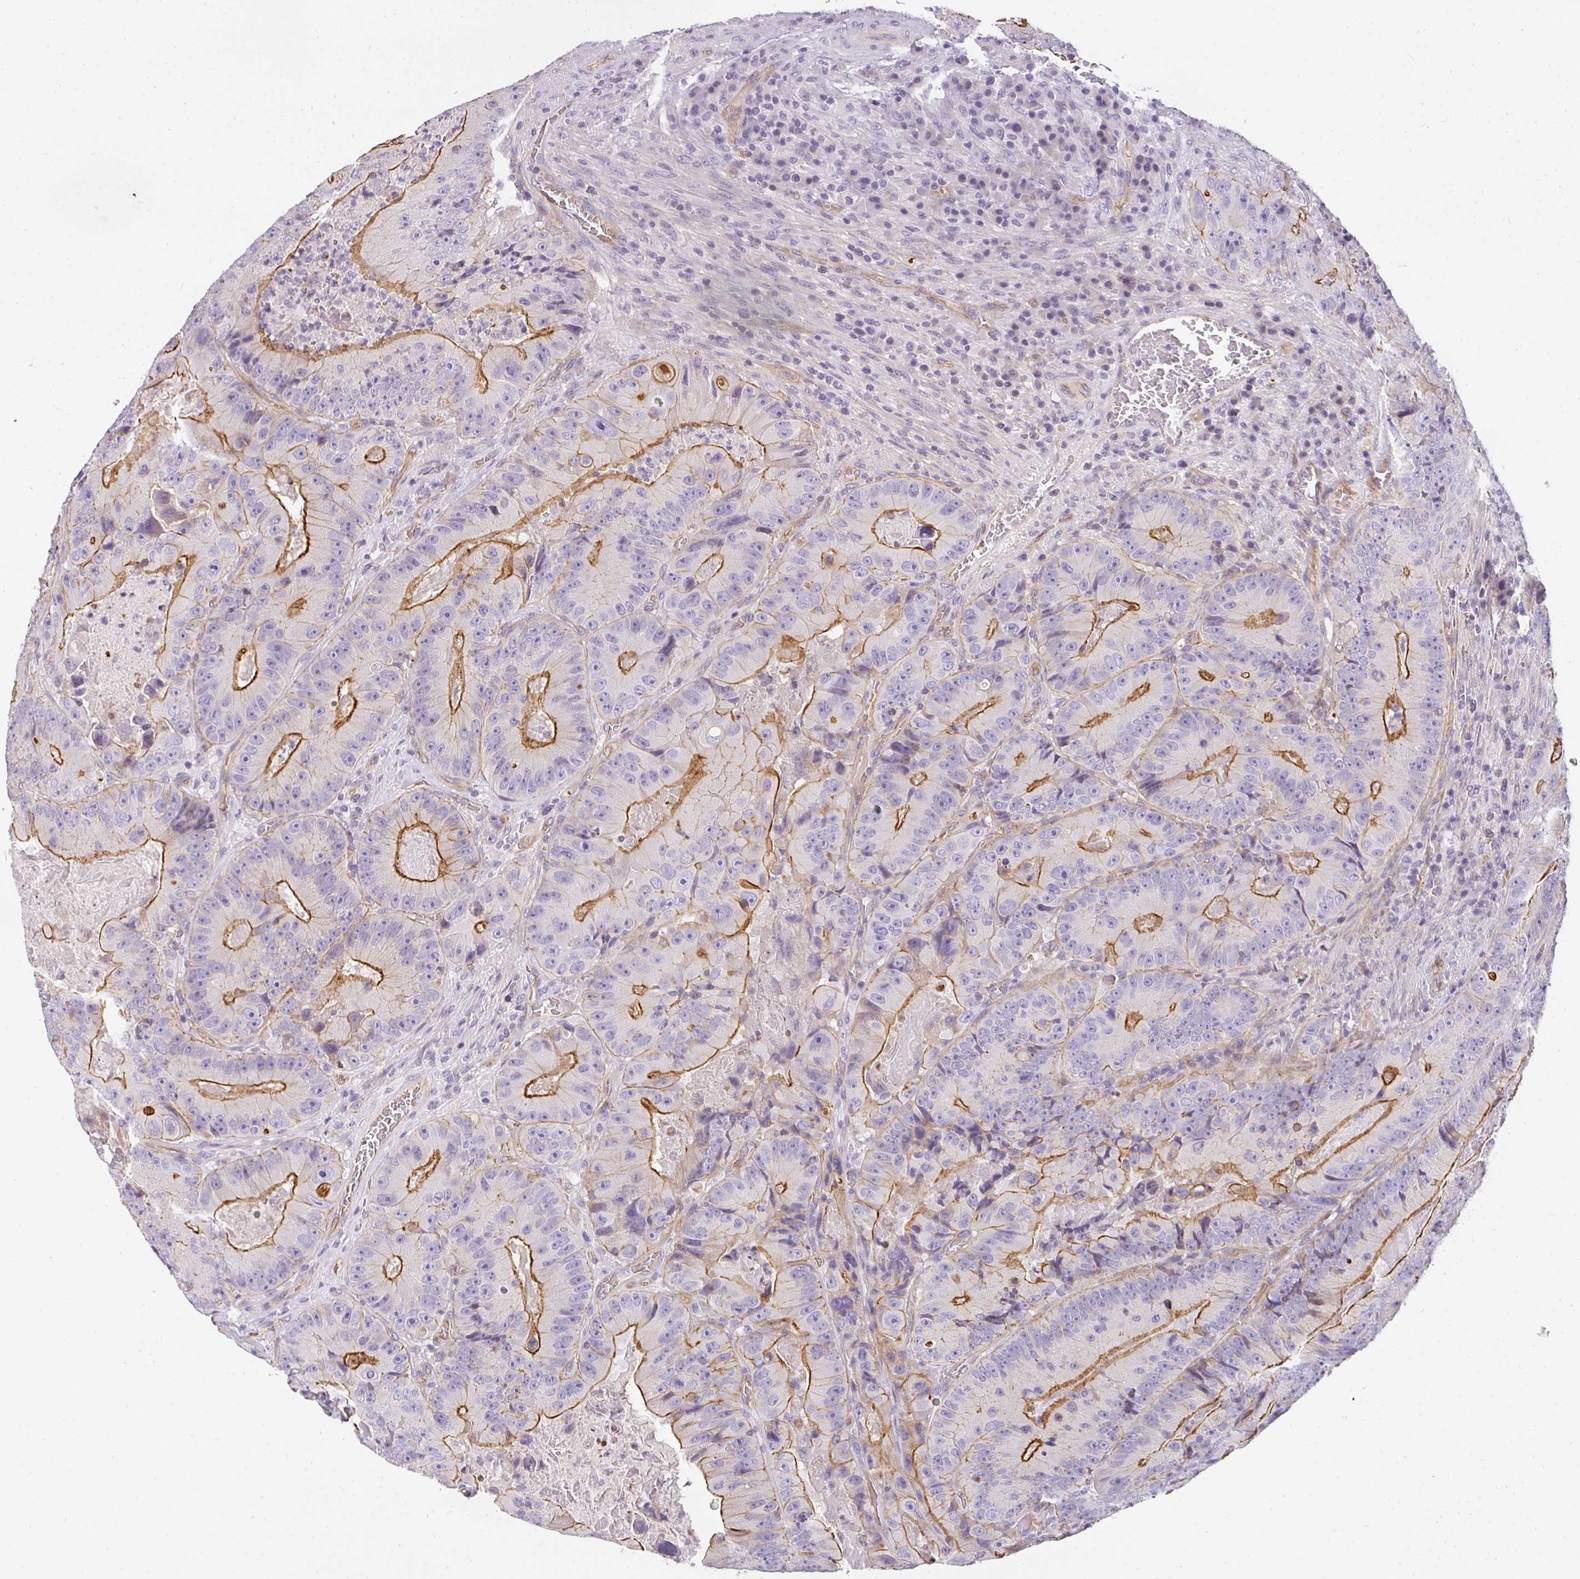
{"staining": {"intensity": "moderate", "quantity": "25%-75%", "location": "cytoplasmic/membranous"}, "tissue": "colorectal cancer", "cell_type": "Tumor cells", "image_type": "cancer", "snomed": [{"axis": "morphology", "description": "Adenocarcinoma, NOS"}, {"axis": "topography", "description": "Colon"}], "caption": "Human colorectal adenocarcinoma stained with a brown dye exhibits moderate cytoplasmic/membranous positive staining in approximately 25%-75% of tumor cells.", "gene": "OR11H4", "patient": {"sex": "female", "age": 86}}